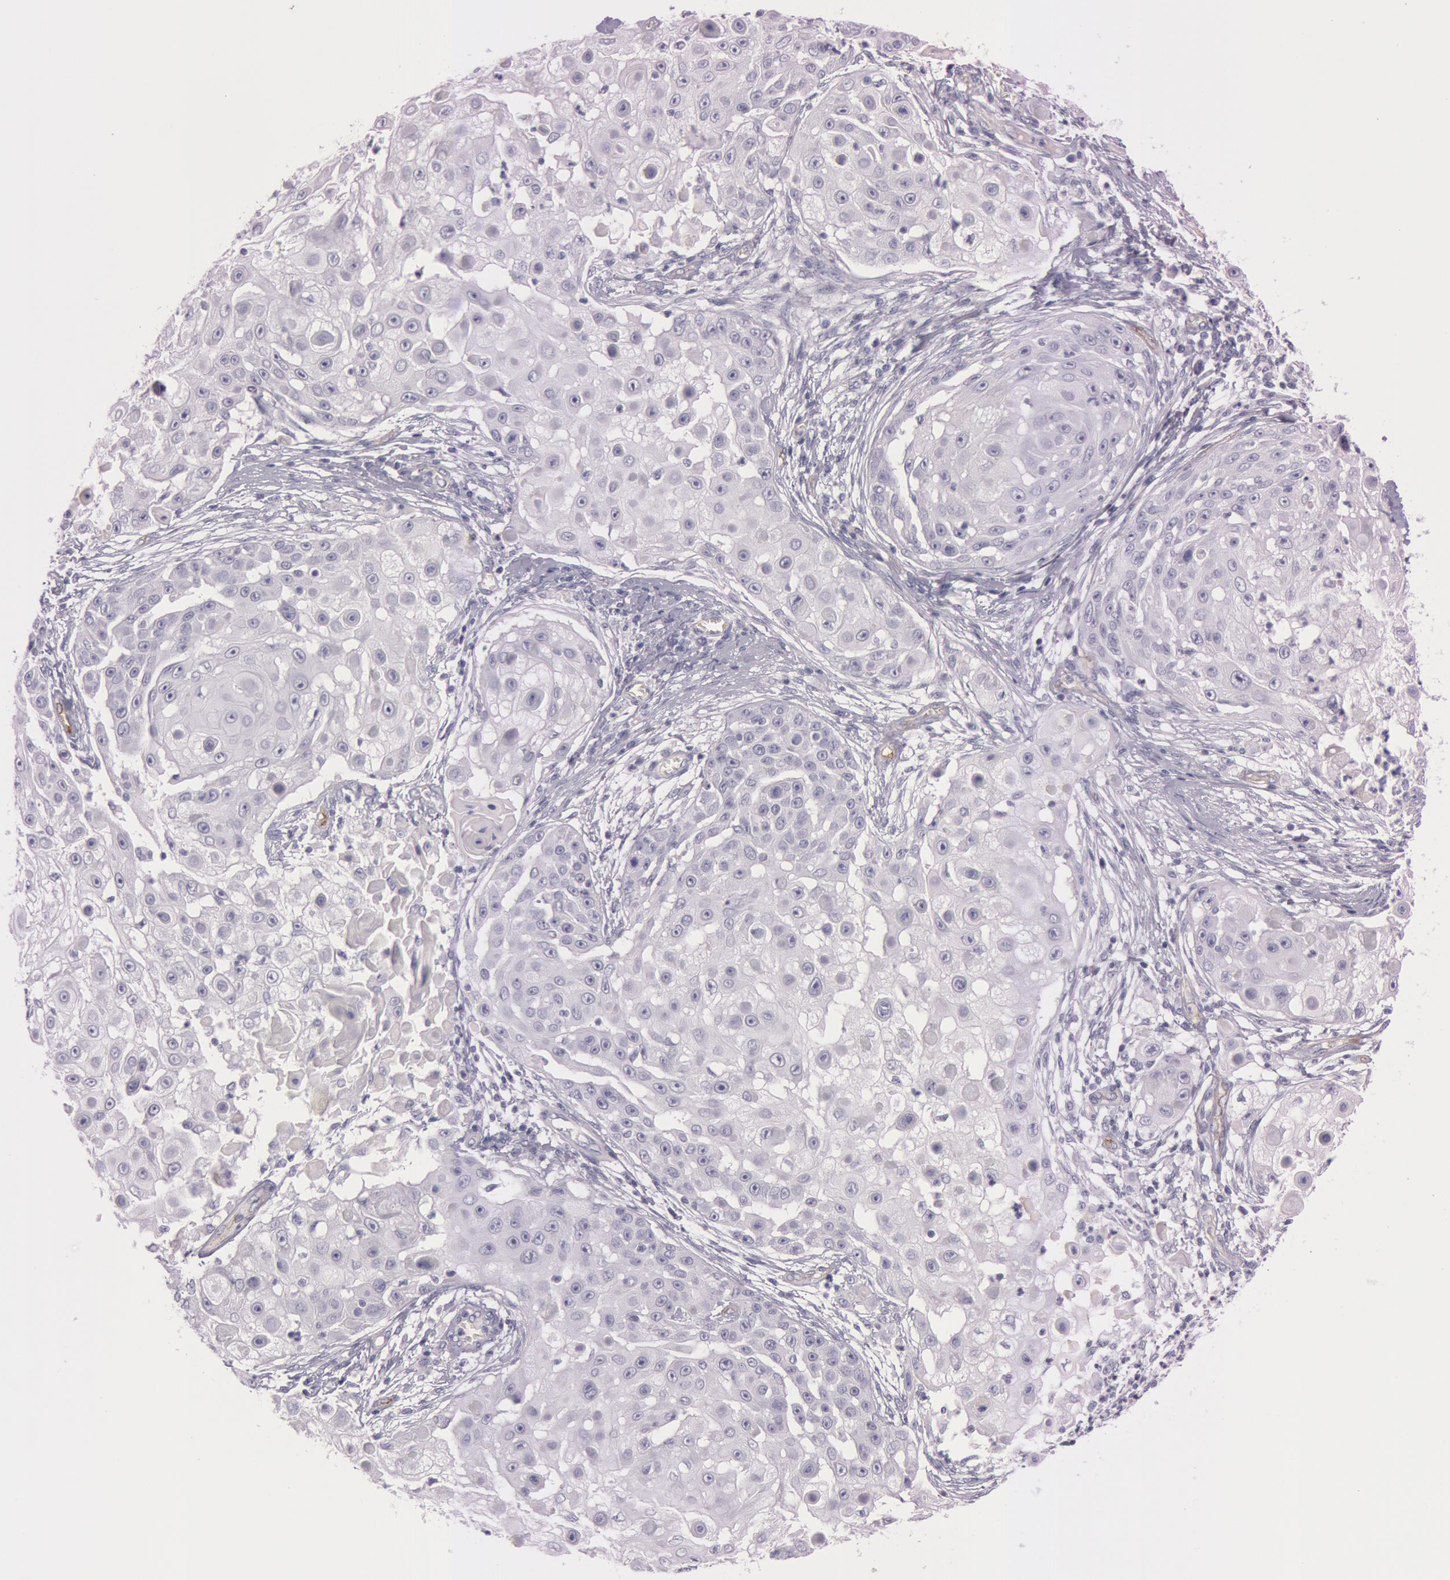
{"staining": {"intensity": "negative", "quantity": "none", "location": "none"}, "tissue": "skin cancer", "cell_type": "Tumor cells", "image_type": "cancer", "snomed": [{"axis": "morphology", "description": "Squamous cell carcinoma, NOS"}, {"axis": "topography", "description": "Skin"}], "caption": "The image reveals no staining of tumor cells in squamous cell carcinoma (skin).", "gene": "FOLH1", "patient": {"sex": "female", "age": 57}}